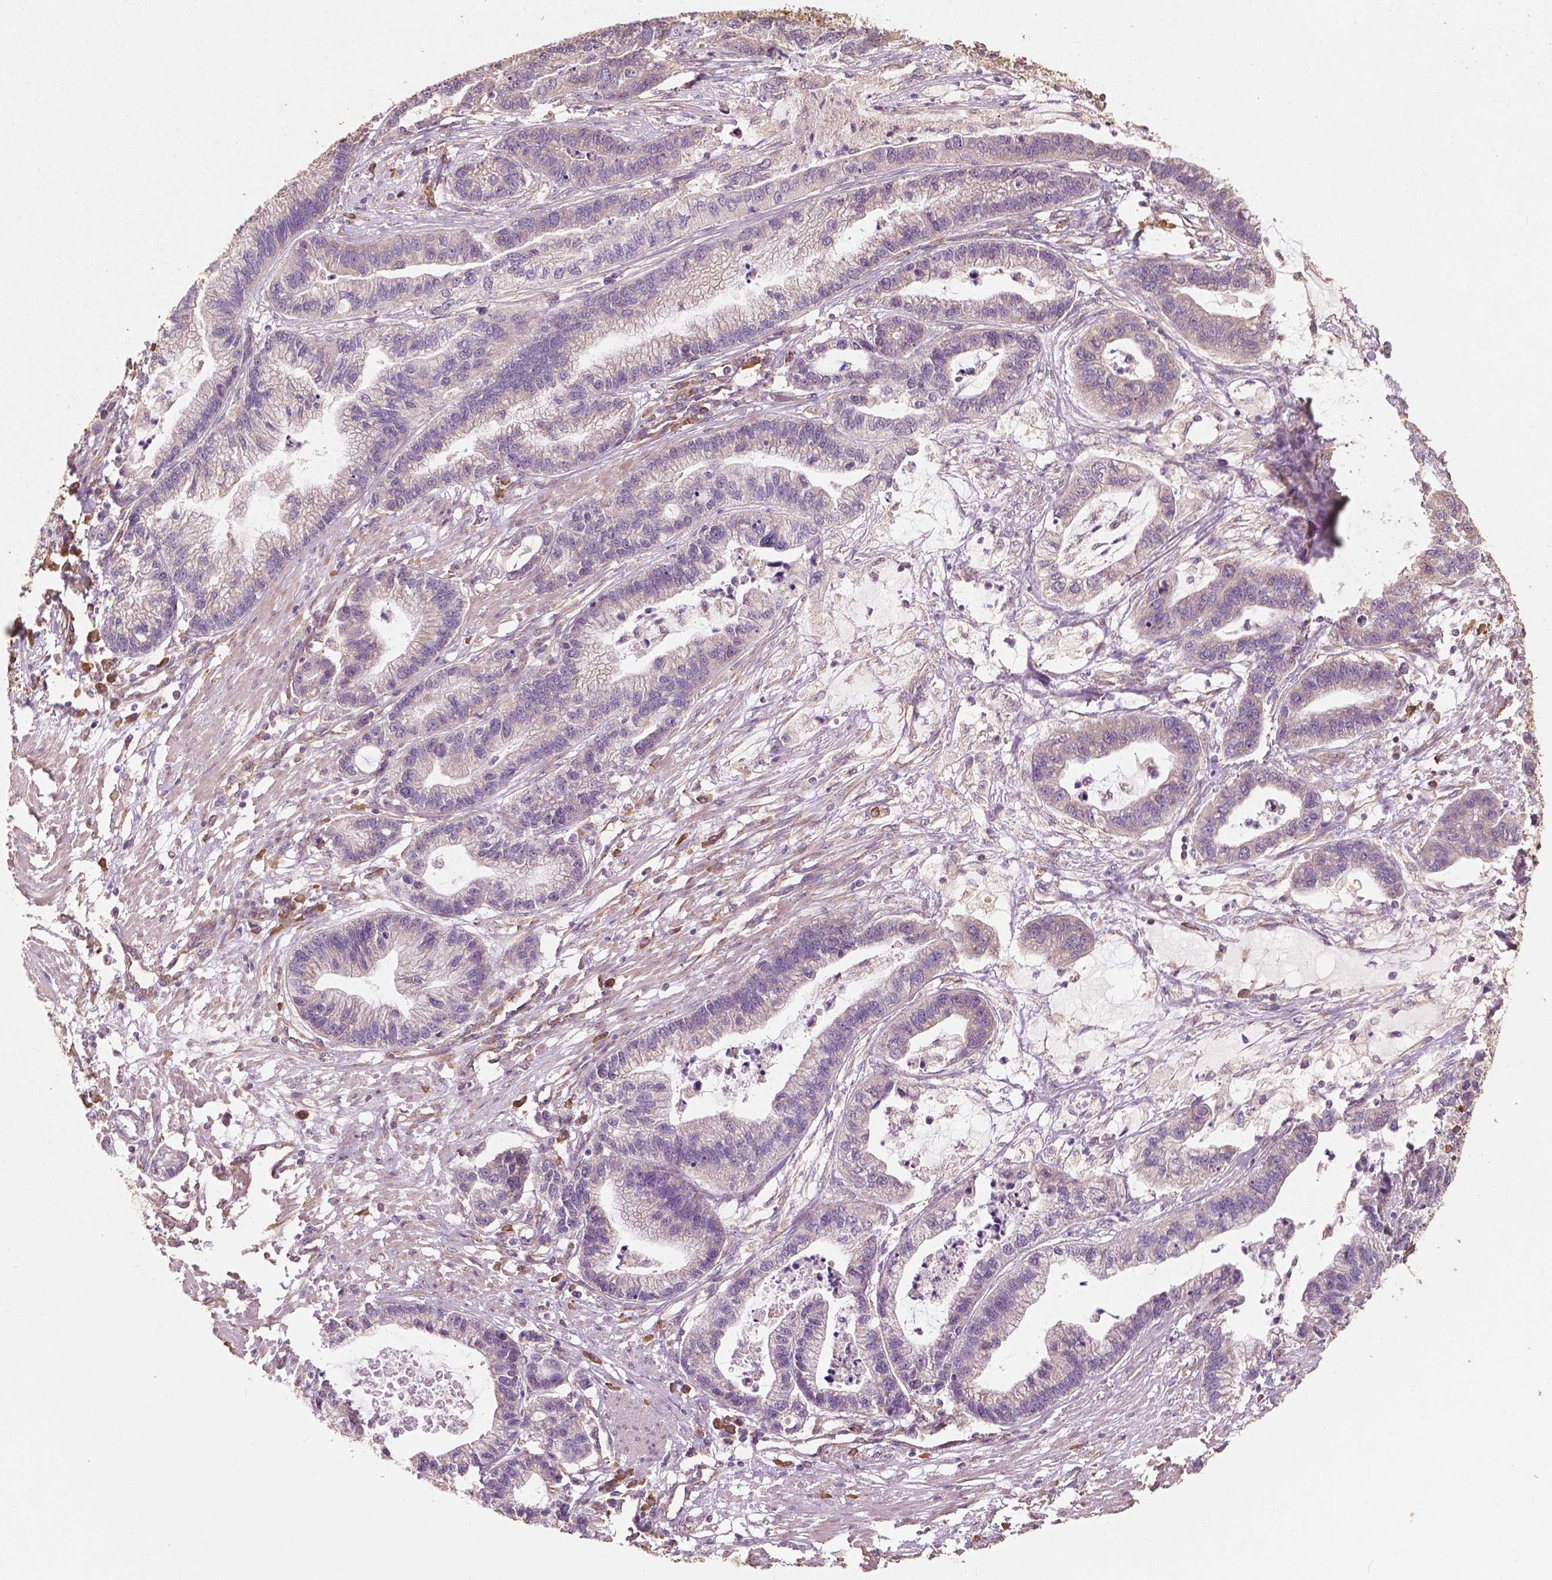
{"staining": {"intensity": "weak", "quantity": "<25%", "location": "cytoplasmic/membranous"}, "tissue": "stomach cancer", "cell_type": "Tumor cells", "image_type": "cancer", "snomed": [{"axis": "morphology", "description": "Adenocarcinoma, NOS"}, {"axis": "topography", "description": "Stomach"}], "caption": "IHC micrograph of human adenocarcinoma (stomach) stained for a protein (brown), which exhibits no staining in tumor cells. (DAB IHC visualized using brightfield microscopy, high magnification).", "gene": "G3BP1", "patient": {"sex": "male", "age": 83}}